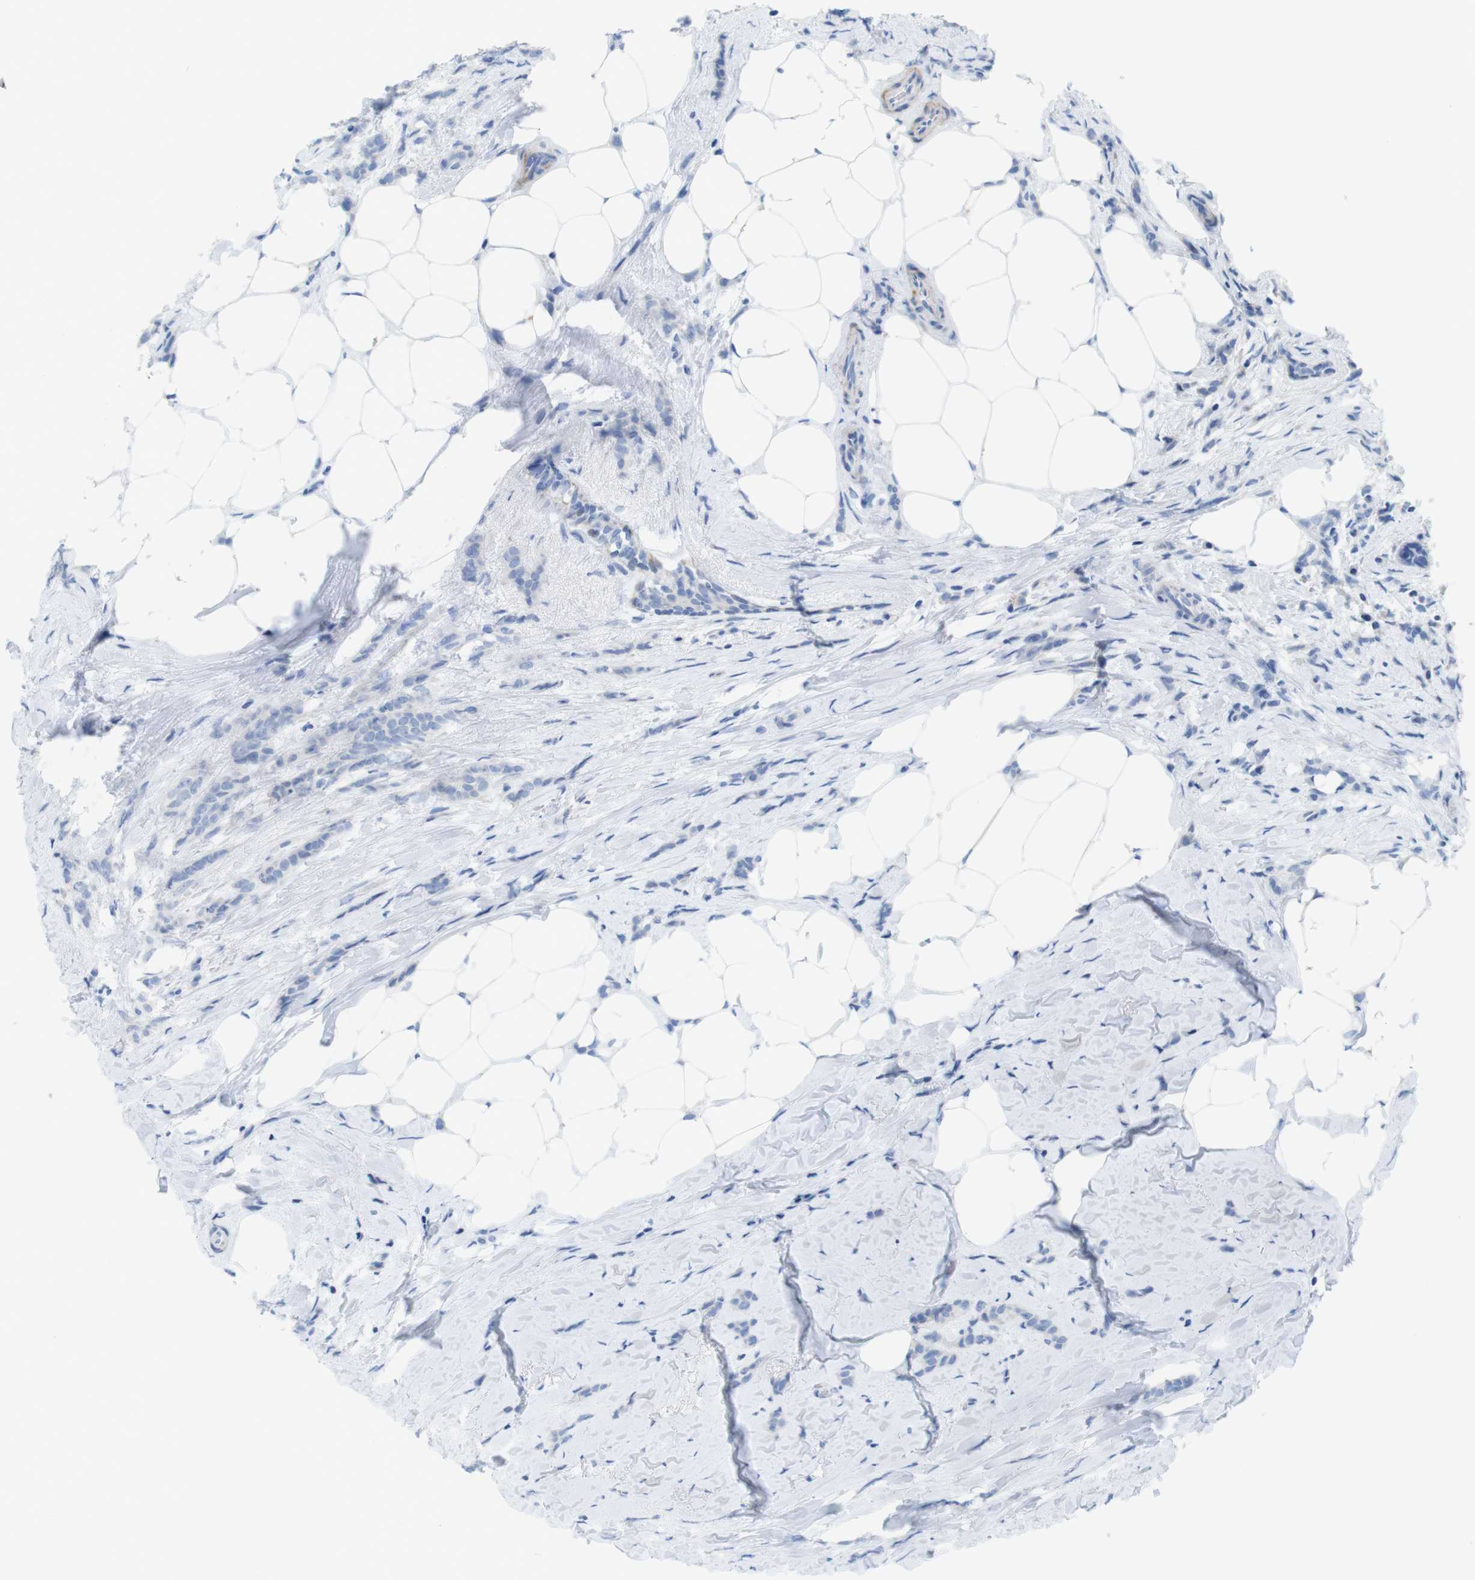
{"staining": {"intensity": "negative", "quantity": "none", "location": "none"}, "tissue": "breast cancer", "cell_type": "Tumor cells", "image_type": "cancer", "snomed": [{"axis": "morphology", "description": "Lobular carcinoma, in situ"}, {"axis": "morphology", "description": "Lobular carcinoma"}, {"axis": "topography", "description": "Breast"}], "caption": "Breast cancer was stained to show a protein in brown. There is no significant positivity in tumor cells.", "gene": "ASIC5", "patient": {"sex": "female", "age": 41}}